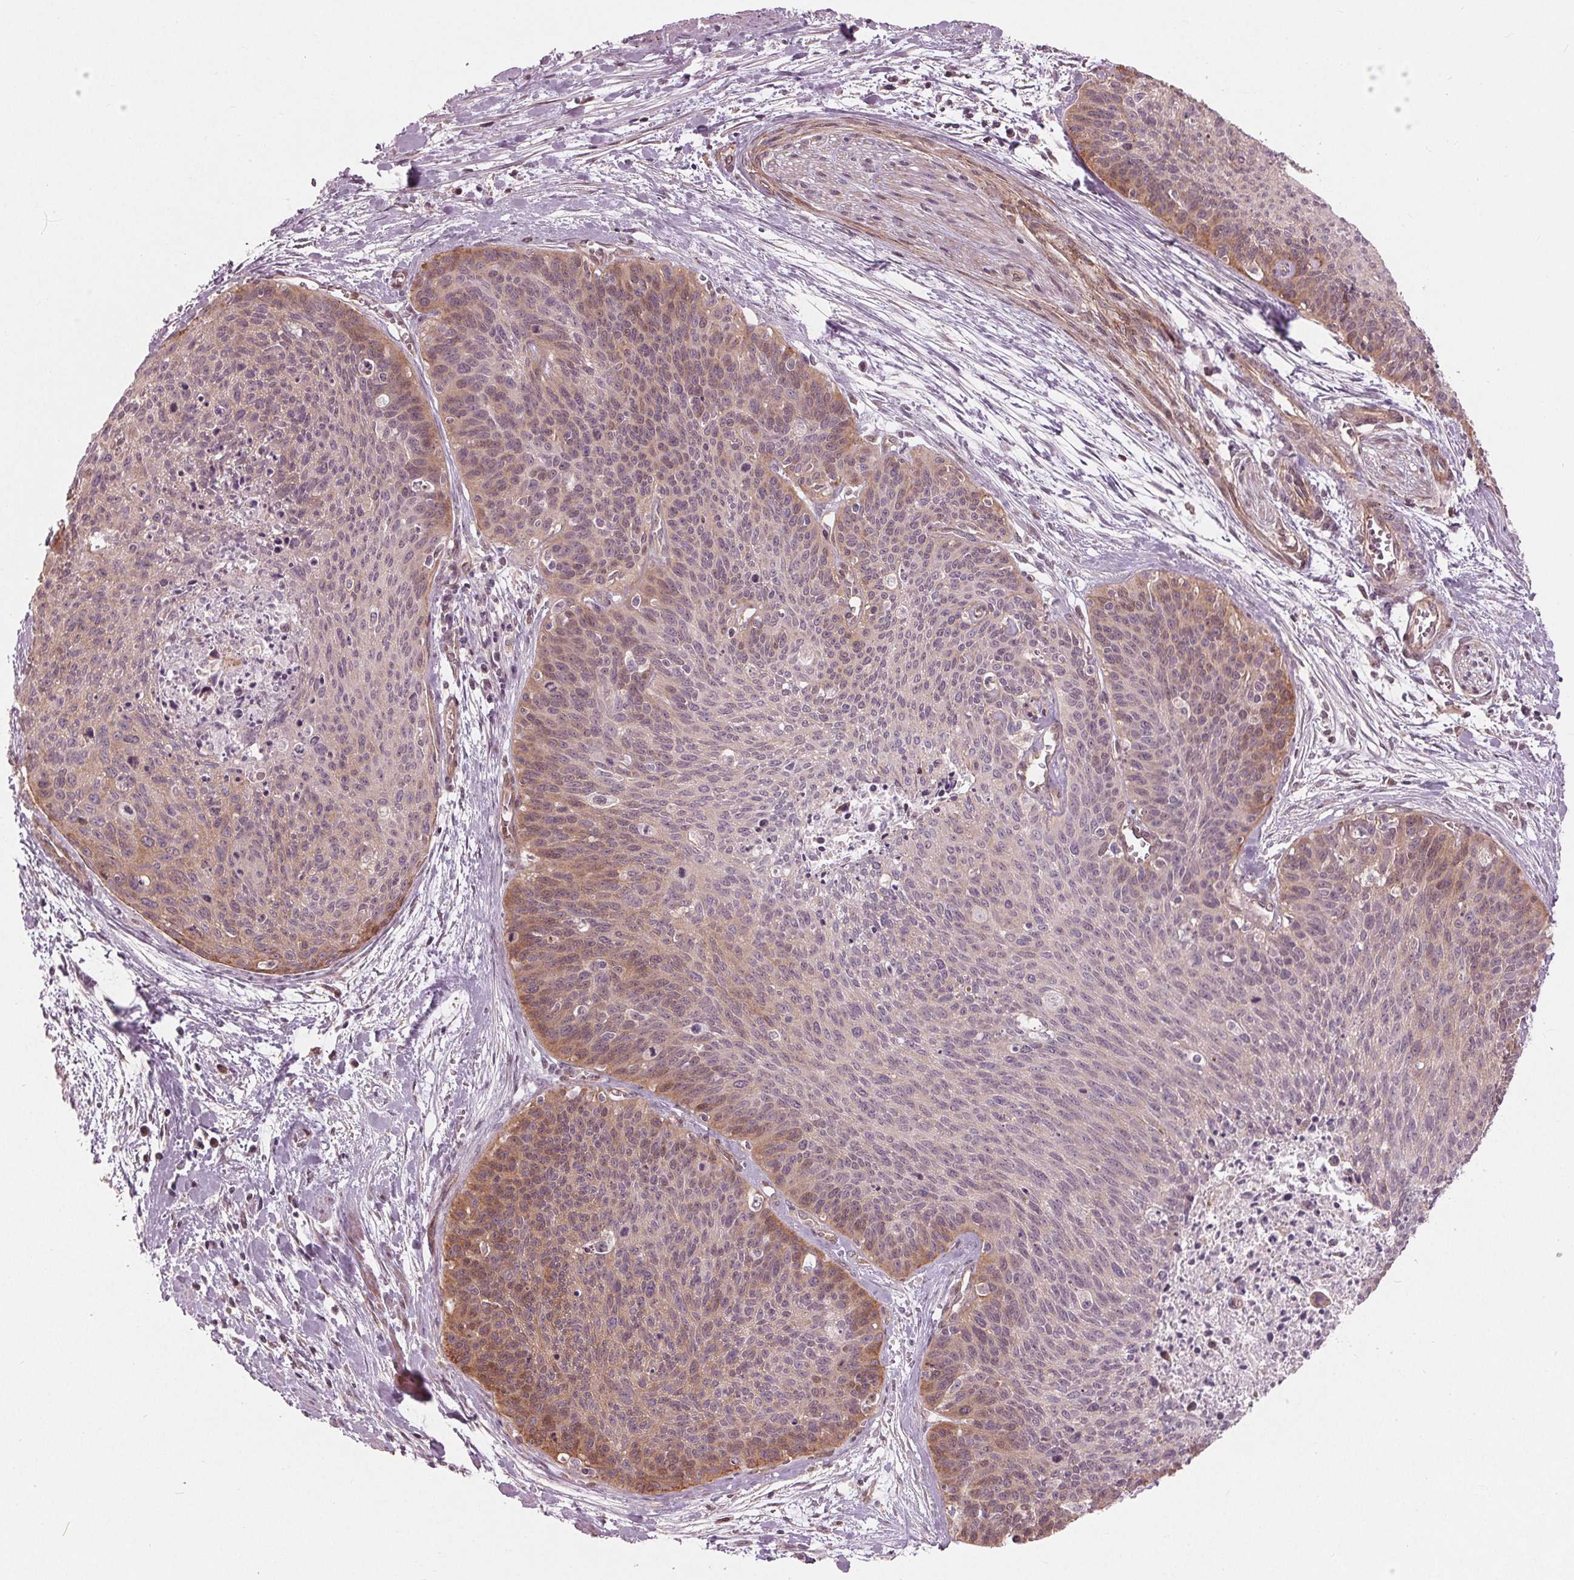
{"staining": {"intensity": "moderate", "quantity": "<25%", "location": "cytoplasmic/membranous"}, "tissue": "cervical cancer", "cell_type": "Tumor cells", "image_type": "cancer", "snomed": [{"axis": "morphology", "description": "Squamous cell carcinoma, NOS"}, {"axis": "topography", "description": "Cervix"}], "caption": "Cervical cancer (squamous cell carcinoma) stained for a protein (brown) shows moderate cytoplasmic/membranous positive staining in about <25% of tumor cells.", "gene": "TXNIP", "patient": {"sex": "female", "age": 55}}